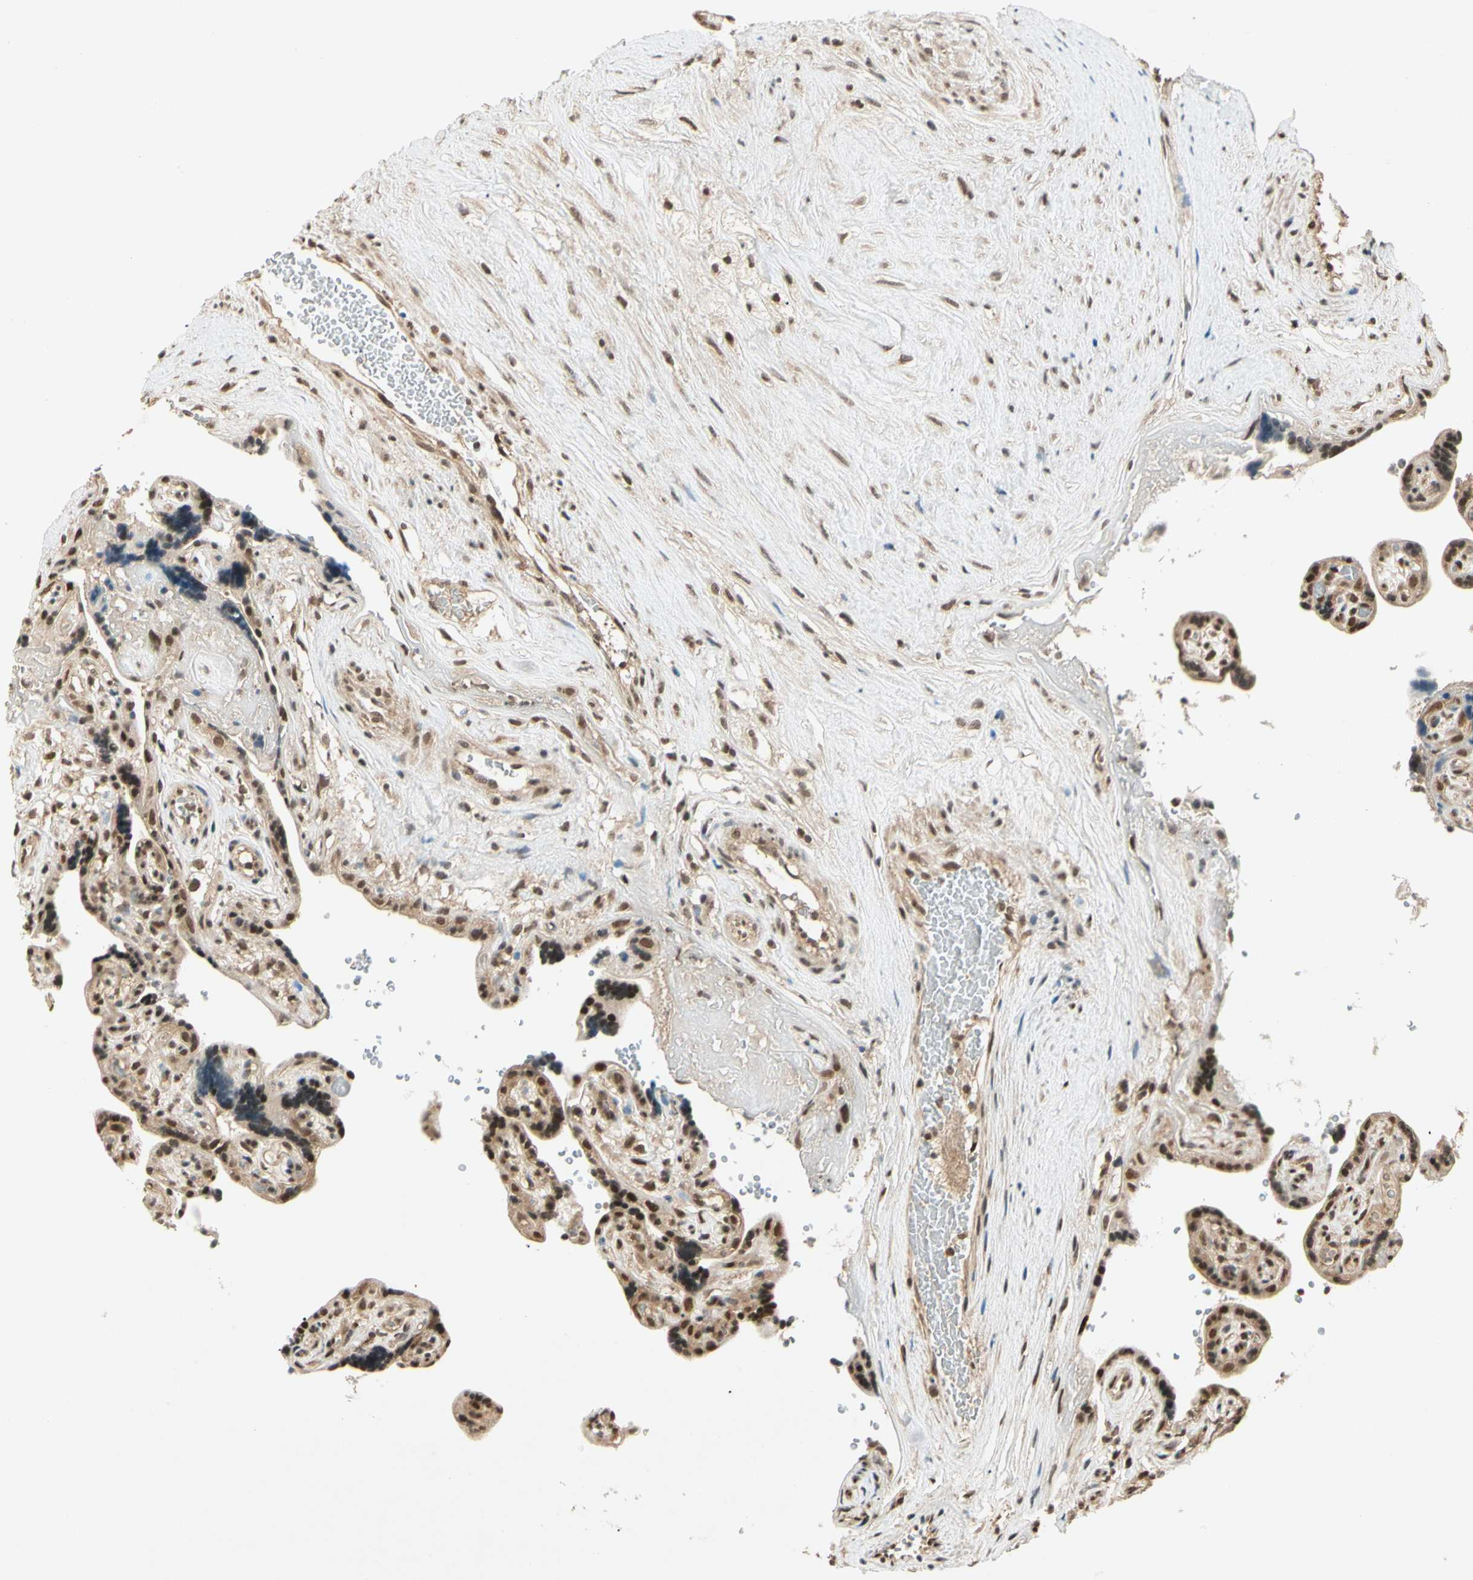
{"staining": {"intensity": "moderate", "quantity": ">75%", "location": "cytoplasmic/membranous,nuclear"}, "tissue": "placenta", "cell_type": "Decidual cells", "image_type": "normal", "snomed": [{"axis": "morphology", "description": "Normal tissue, NOS"}, {"axis": "topography", "description": "Placenta"}], "caption": "This is a micrograph of immunohistochemistry (IHC) staining of normal placenta, which shows moderate staining in the cytoplasmic/membranous,nuclear of decidual cells.", "gene": "ZSCAN12", "patient": {"sex": "female", "age": 30}}